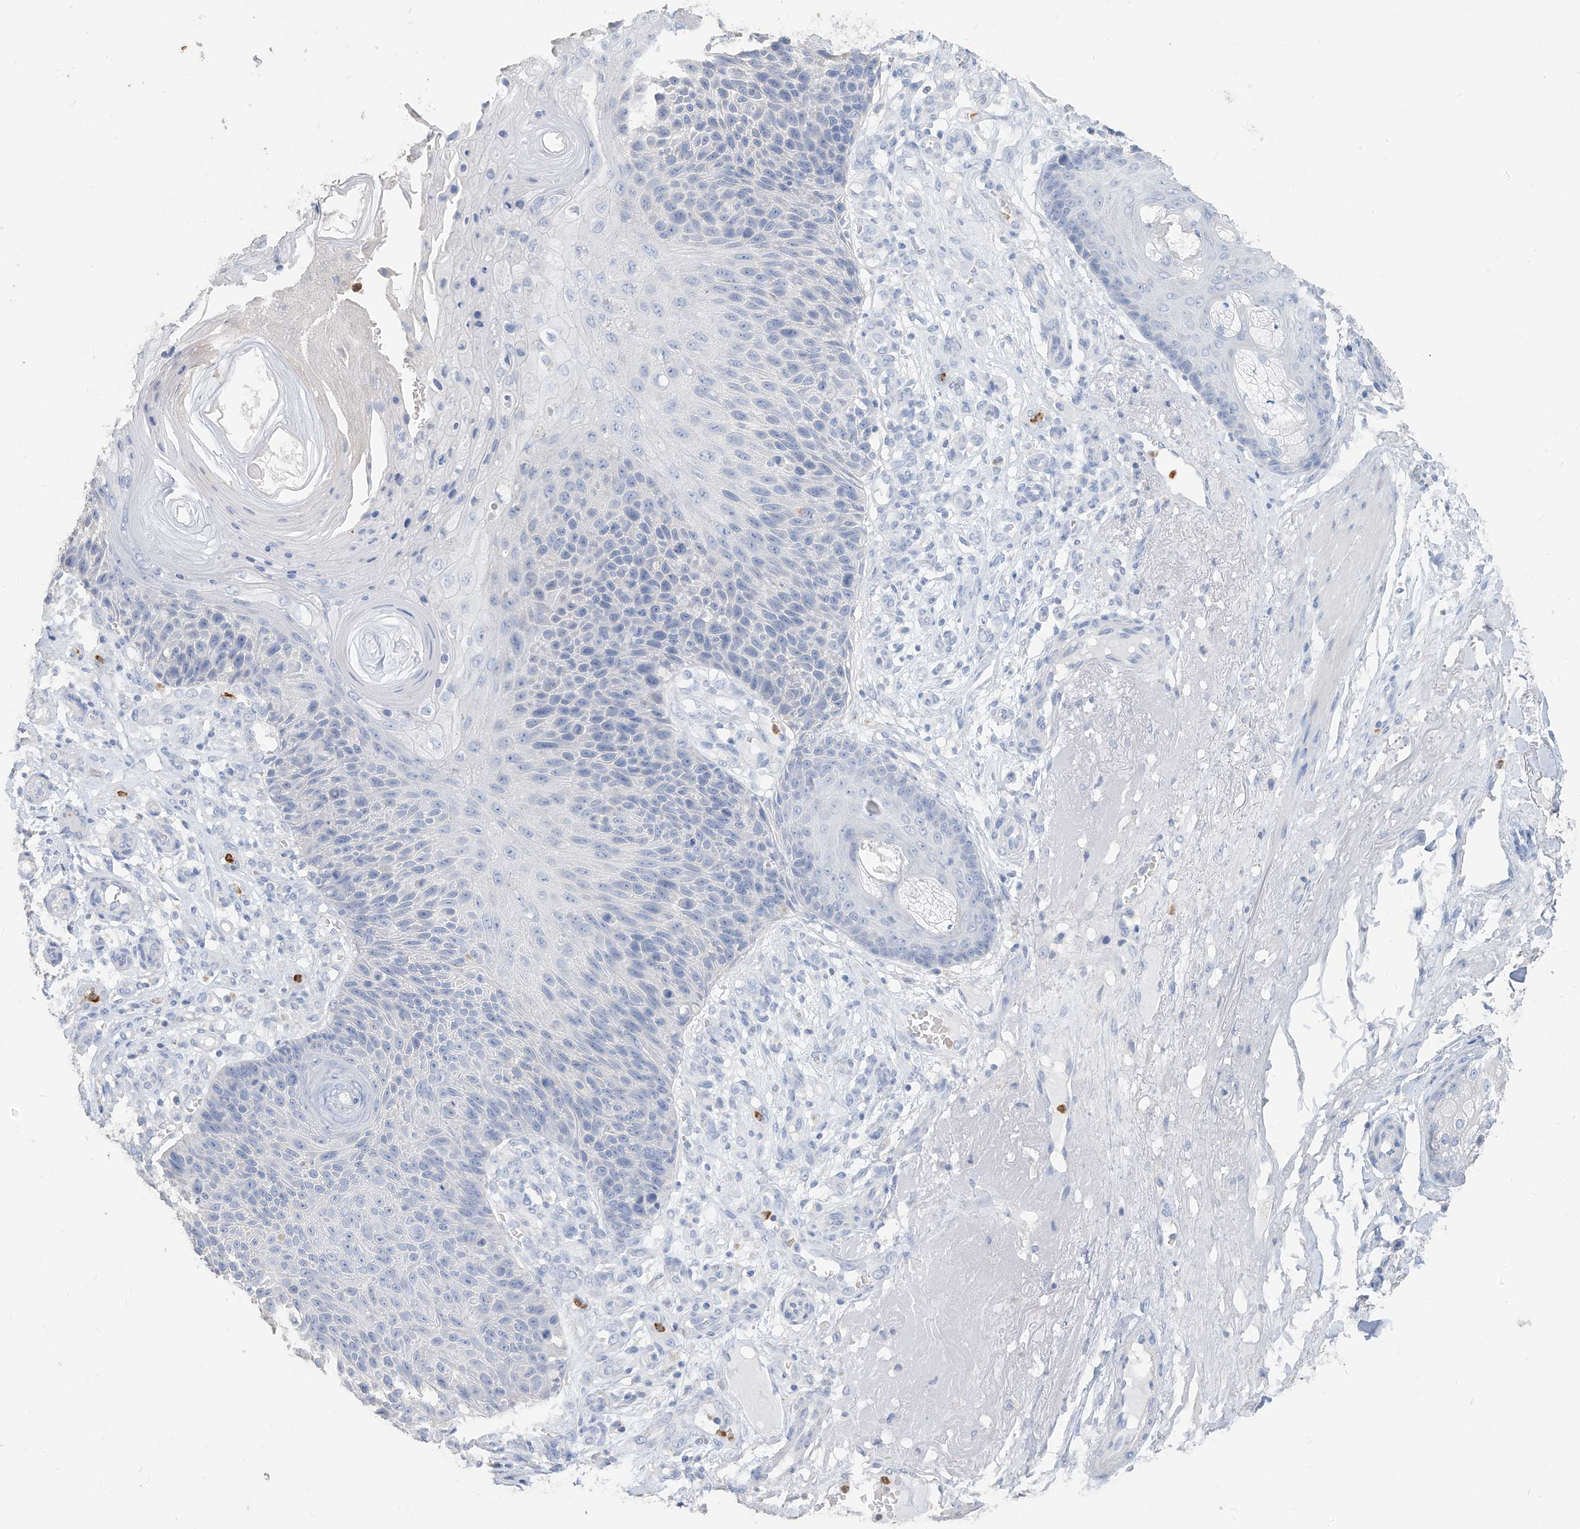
{"staining": {"intensity": "negative", "quantity": "none", "location": "none"}, "tissue": "skin cancer", "cell_type": "Tumor cells", "image_type": "cancer", "snomed": [{"axis": "morphology", "description": "Squamous cell carcinoma, NOS"}, {"axis": "topography", "description": "Skin"}], "caption": "Immunohistochemistry micrograph of skin cancer stained for a protein (brown), which demonstrates no positivity in tumor cells.", "gene": "PAFAH1B3", "patient": {"sex": "female", "age": 88}}